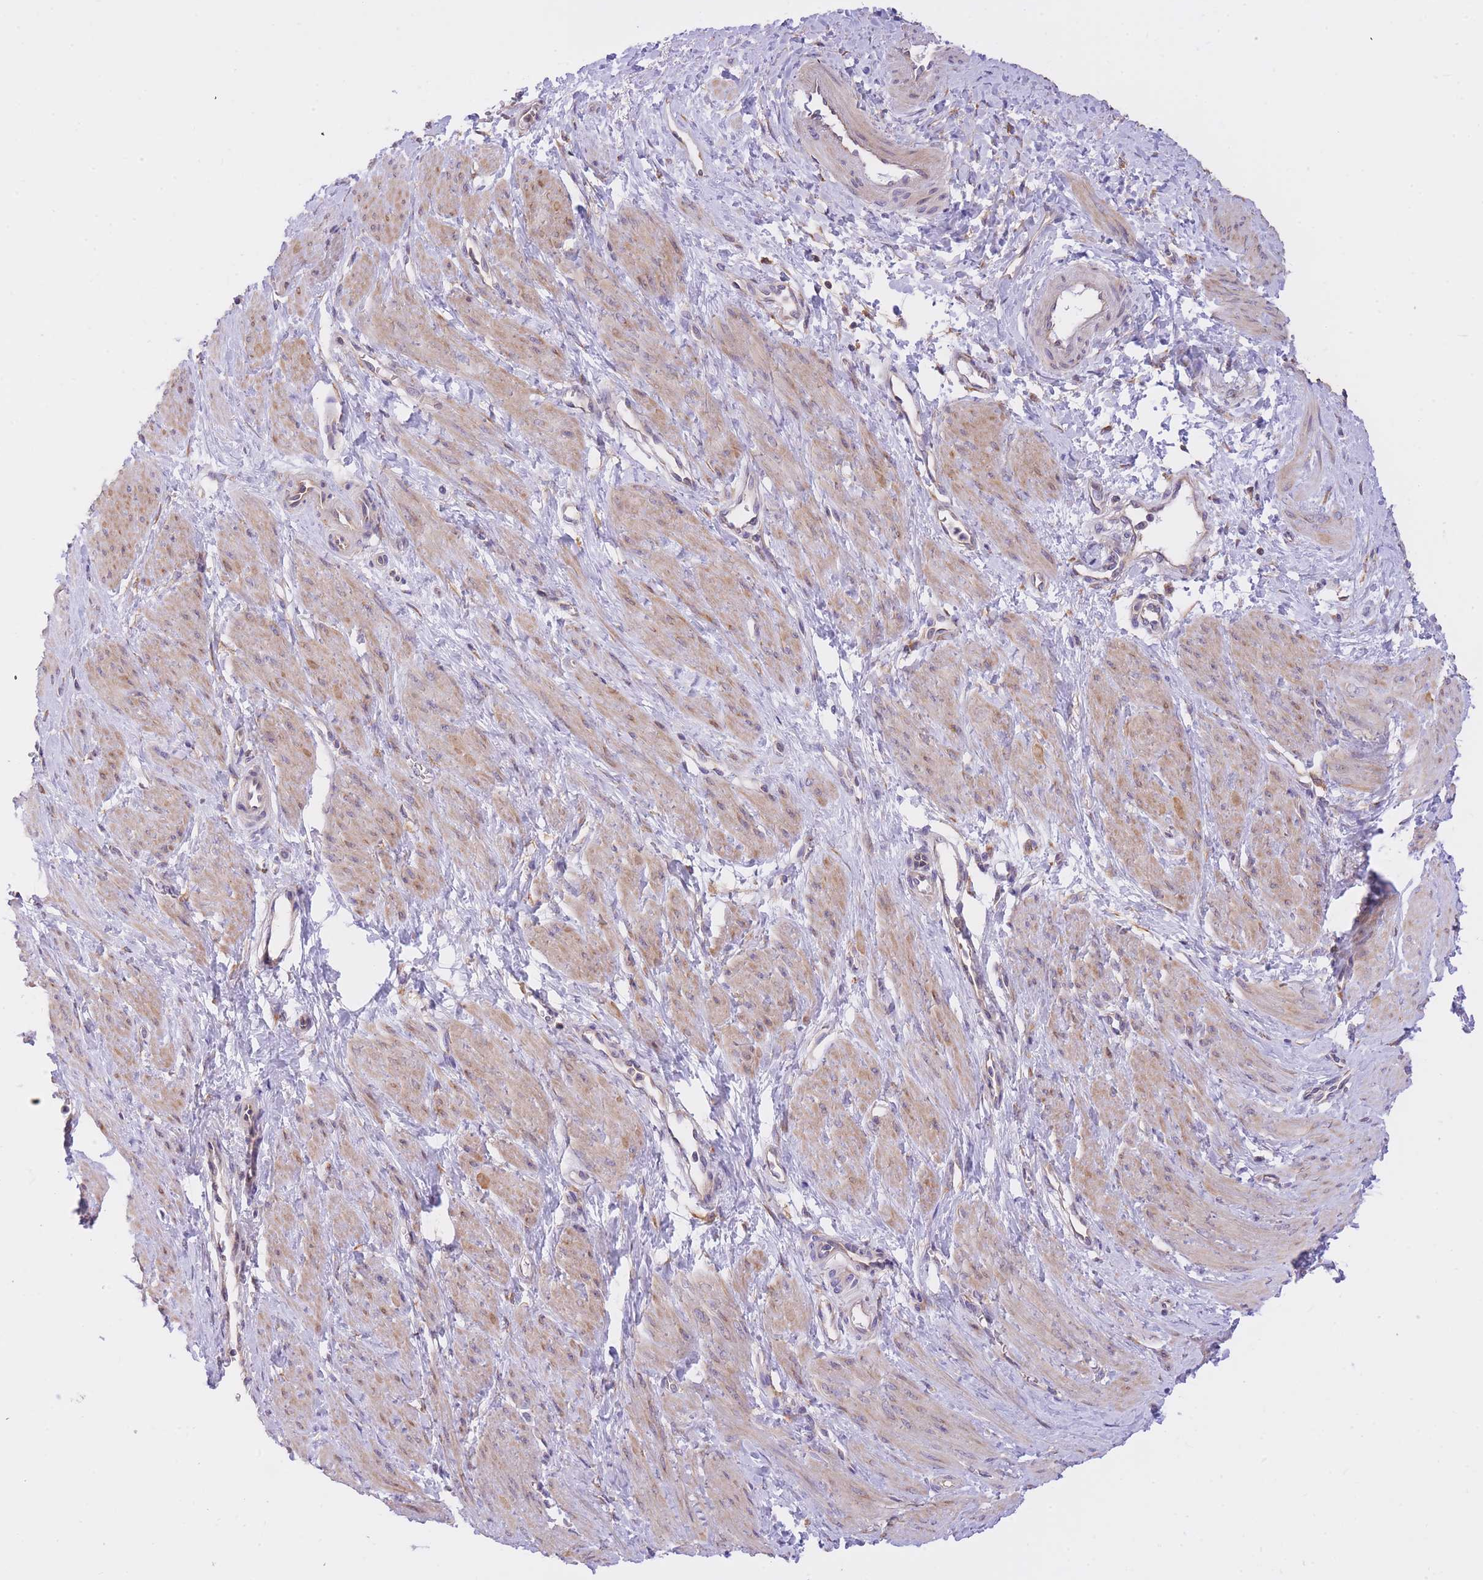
{"staining": {"intensity": "weak", "quantity": "25%-75%", "location": "cytoplasmic/membranous"}, "tissue": "smooth muscle", "cell_type": "Smooth muscle cells", "image_type": "normal", "snomed": [{"axis": "morphology", "description": "Normal tissue, NOS"}, {"axis": "topography", "description": "Smooth muscle"}, {"axis": "topography", "description": "Uterus"}], "caption": "Normal smooth muscle was stained to show a protein in brown. There is low levels of weak cytoplasmic/membranous expression in about 25%-75% of smooth muscle cells. The protein is stained brown, and the nuclei are stained in blue (DAB (3,3'-diaminobenzidine) IHC with brightfield microscopy, high magnification).", "gene": "GBP7", "patient": {"sex": "female", "age": 39}}